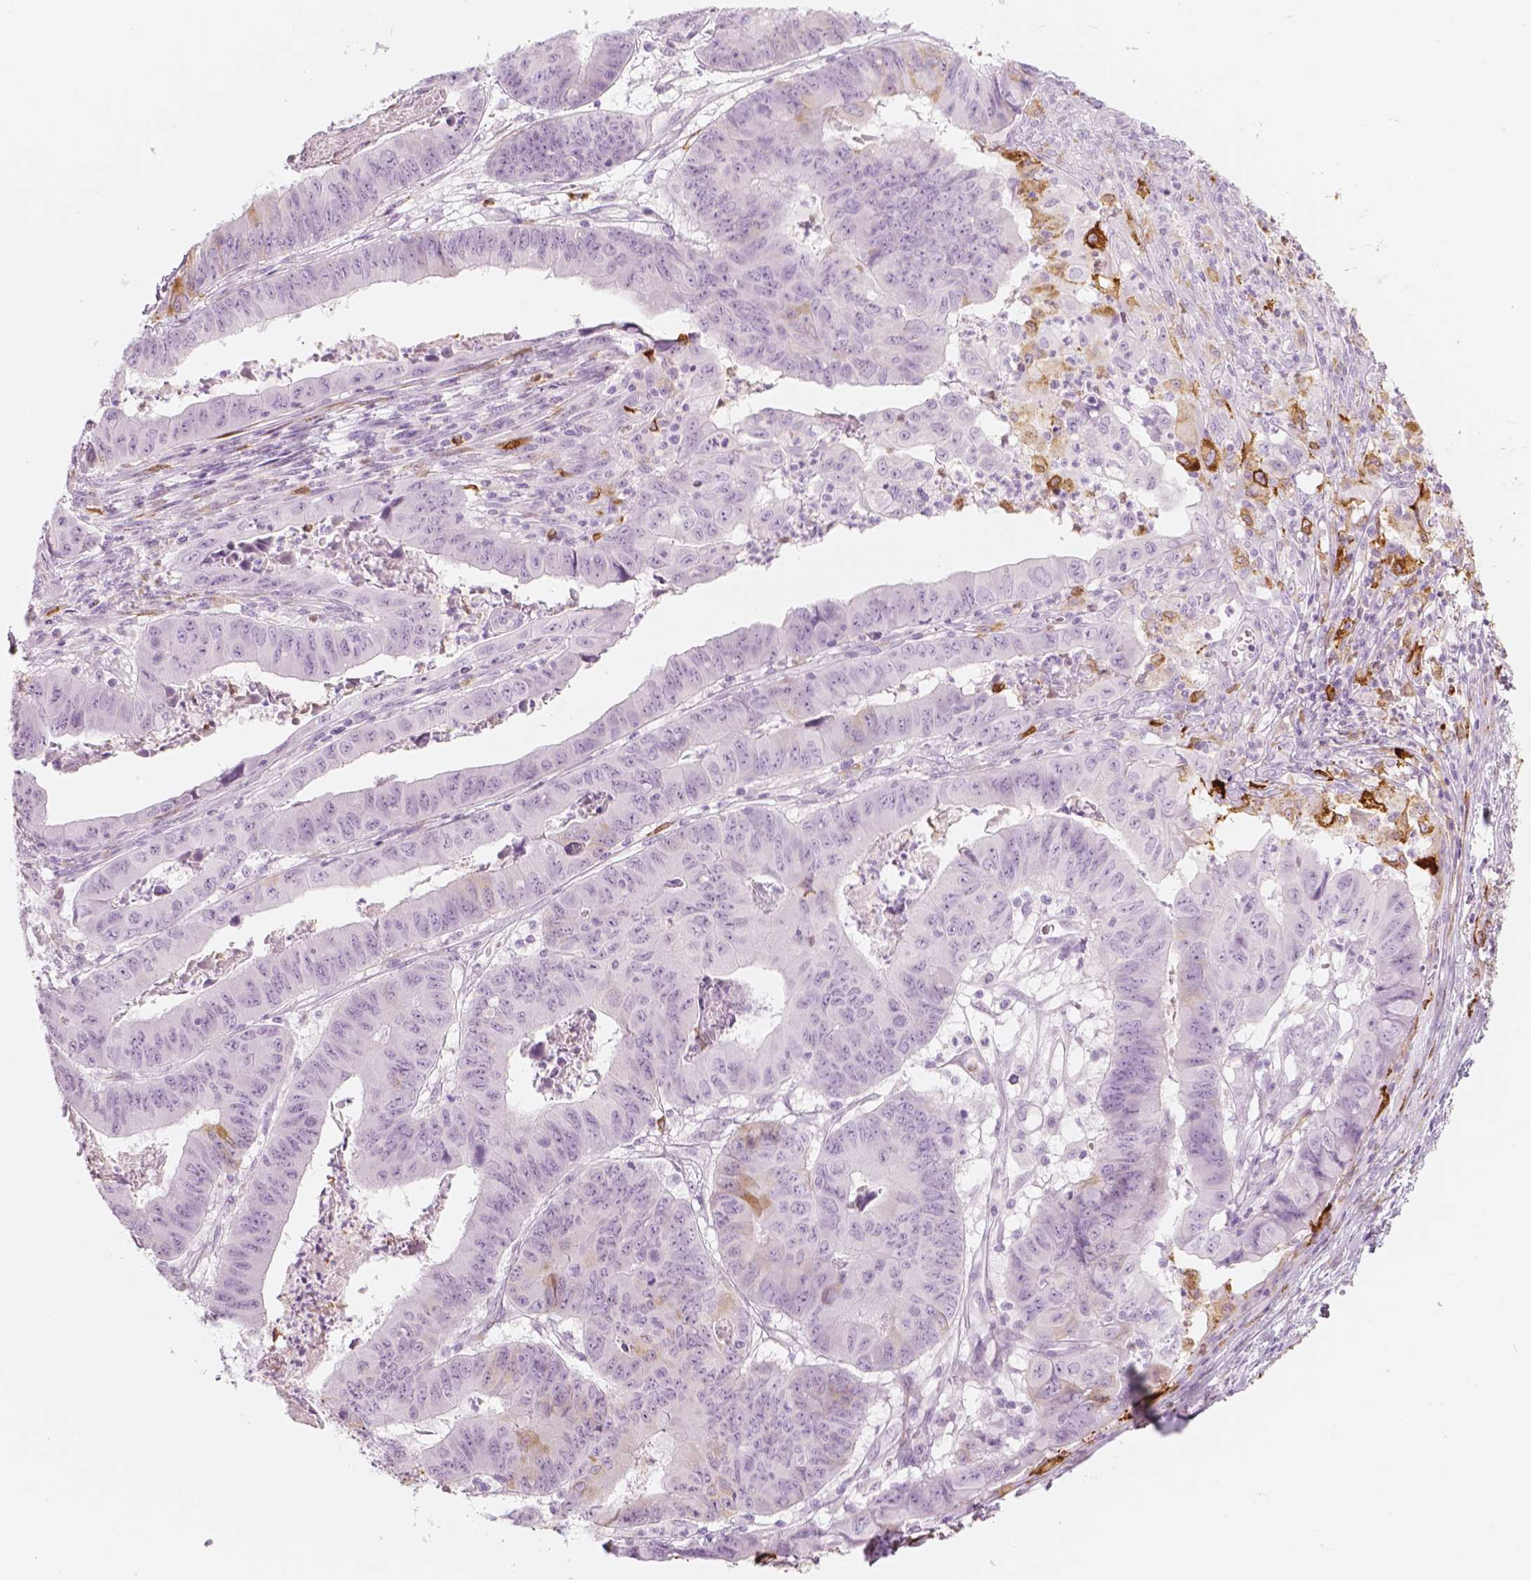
{"staining": {"intensity": "moderate", "quantity": "<25%", "location": "cytoplasmic/membranous"}, "tissue": "stomach cancer", "cell_type": "Tumor cells", "image_type": "cancer", "snomed": [{"axis": "morphology", "description": "Adenocarcinoma, NOS"}, {"axis": "topography", "description": "Stomach, lower"}], "caption": "Immunohistochemical staining of stomach cancer demonstrates moderate cytoplasmic/membranous protein staining in about <25% of tumor cells.", "gene": "CES1", "patient": {"sex": "male", "age": 77}}